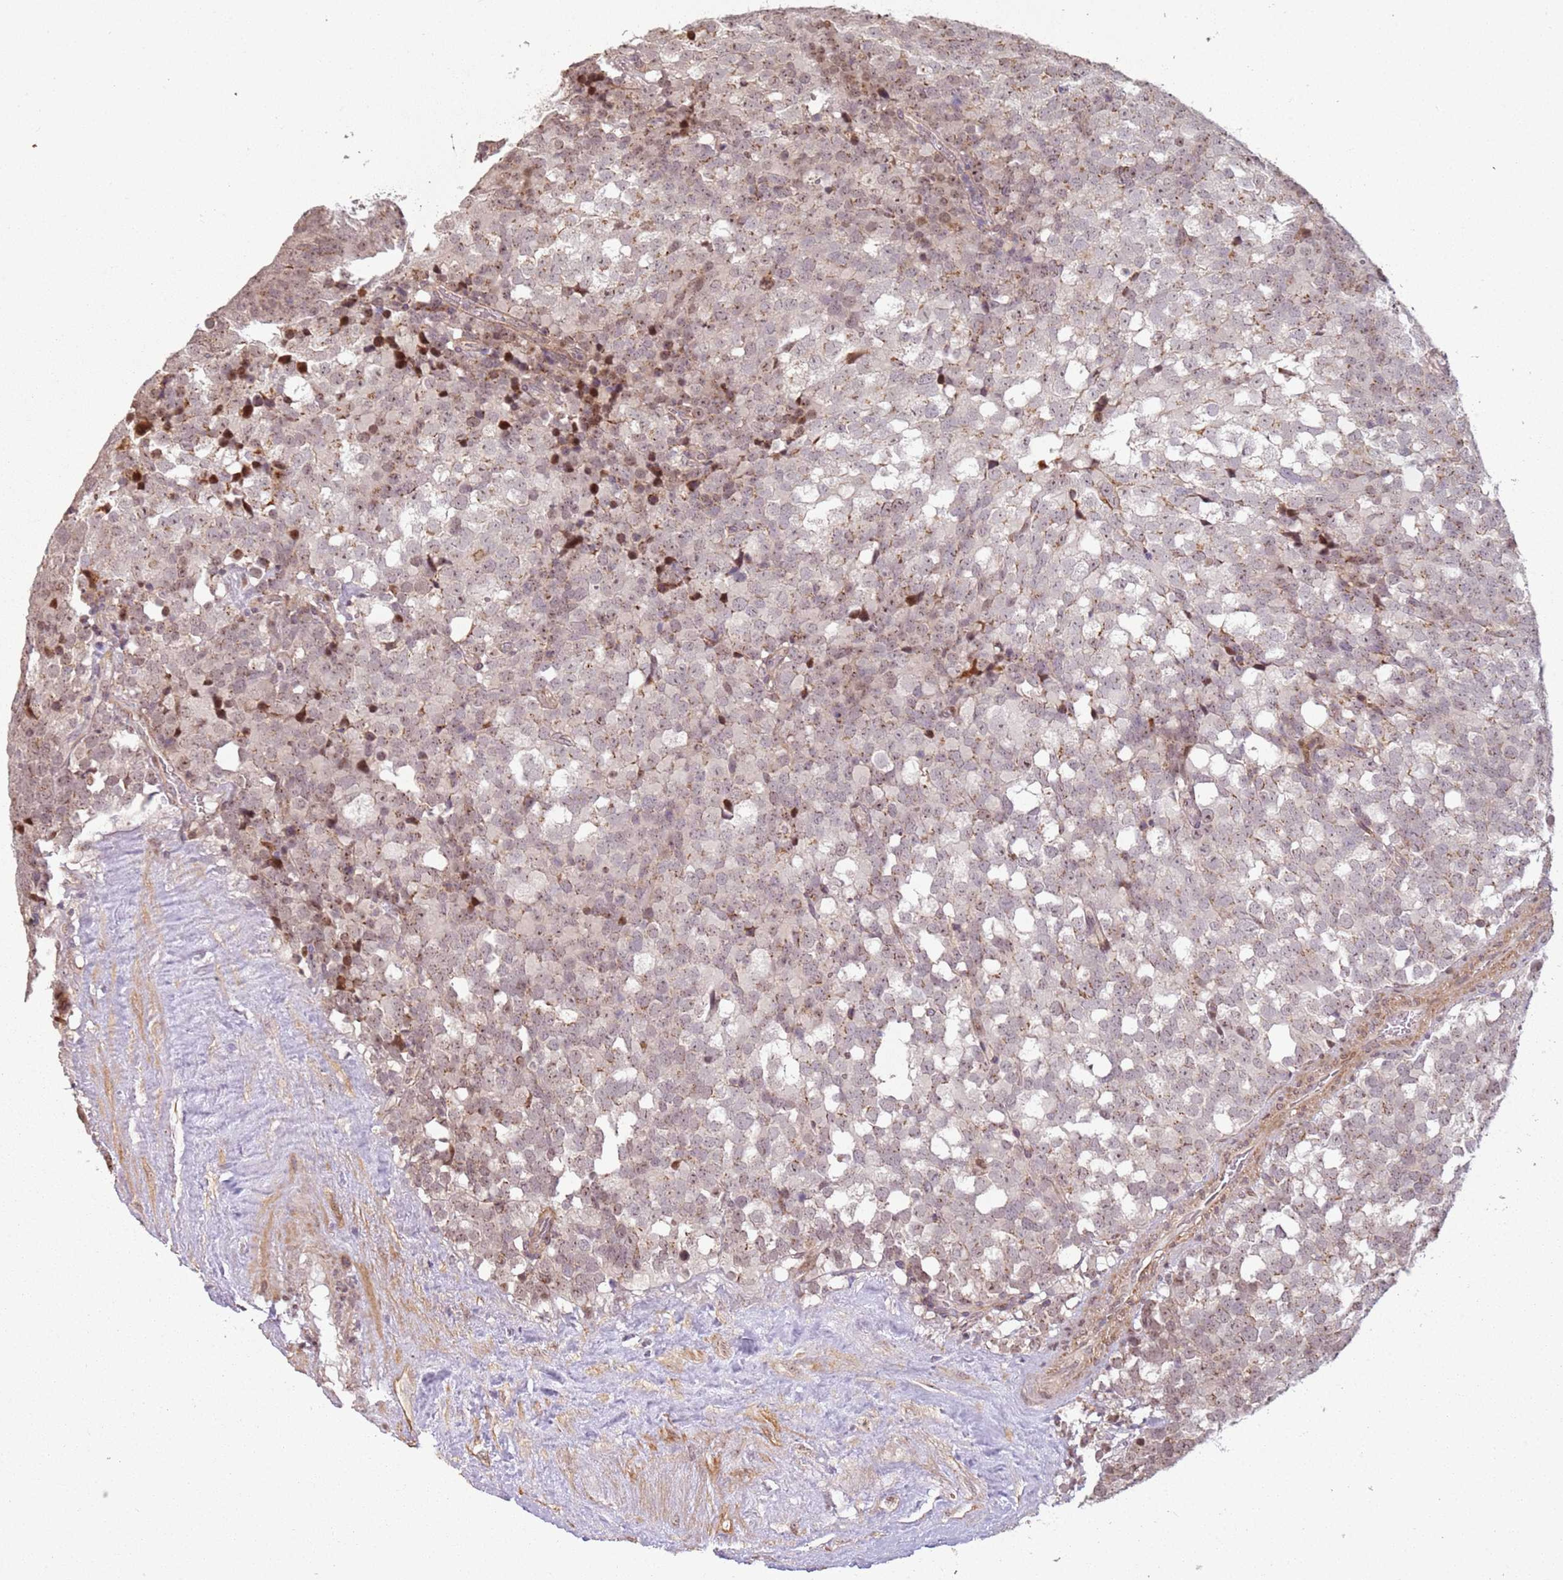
{"staining": {"intensity": "moderate", "quantity": "<25%", "location": "cytoplasmic/membranous,nuclear"}, "tissue": "testis cancer", "cell_type": "Tumor cells", "image_type": "cancer", "snomed": [{"axis": "morphology", "description": "Seminoma, NOS"}, {"axis": "topography", "description": "Testis"}], "caption": "Seminoma (testis) stained for a protein (brown) reveals moderate cytoplasmic/membranous and nuclear positive staining in about <25% of tumor cells.", "gene": "CHURC1", "patient": {"sex": "male", "age": 71}}